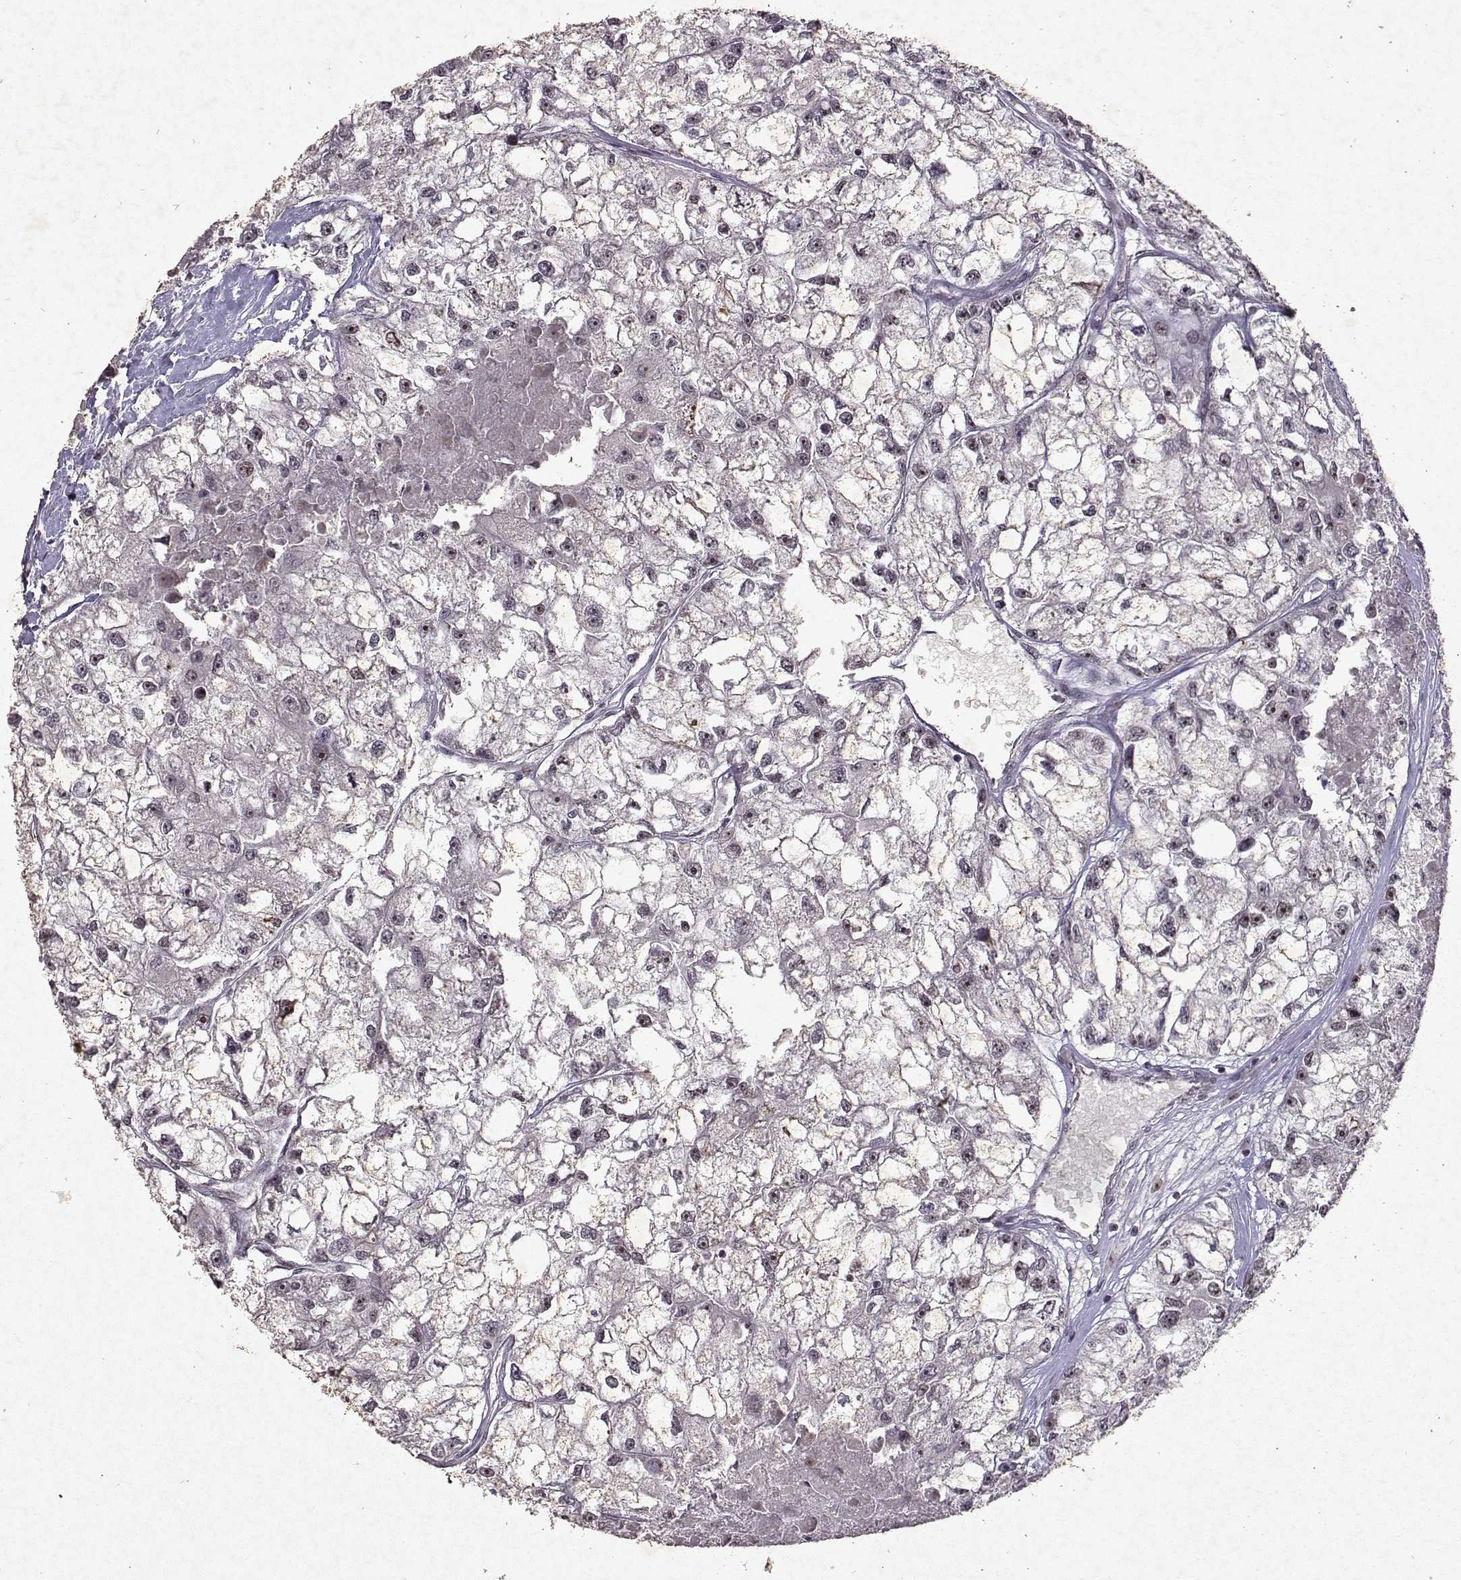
{"staining": {"intensity": "moderate", "quantity": "<25%", "location": "nuclear"}, "tissue": "renal cancer", "cell_type": "Tumor cells", "image_type": "cancer", "snomed": [{"axis": "morphology", "description": "Adenocarcinoma, NOS"}, {"axis": "topography", "description": "Kidney"}], "caption": "The photomicrograph exhibits staining of renal adenocarcinoma, revealing moderate nuclear protein staining (brown color) within tumor cells.", "gene": "DDX56", "patient": {"sex": "male", "age": 56}}